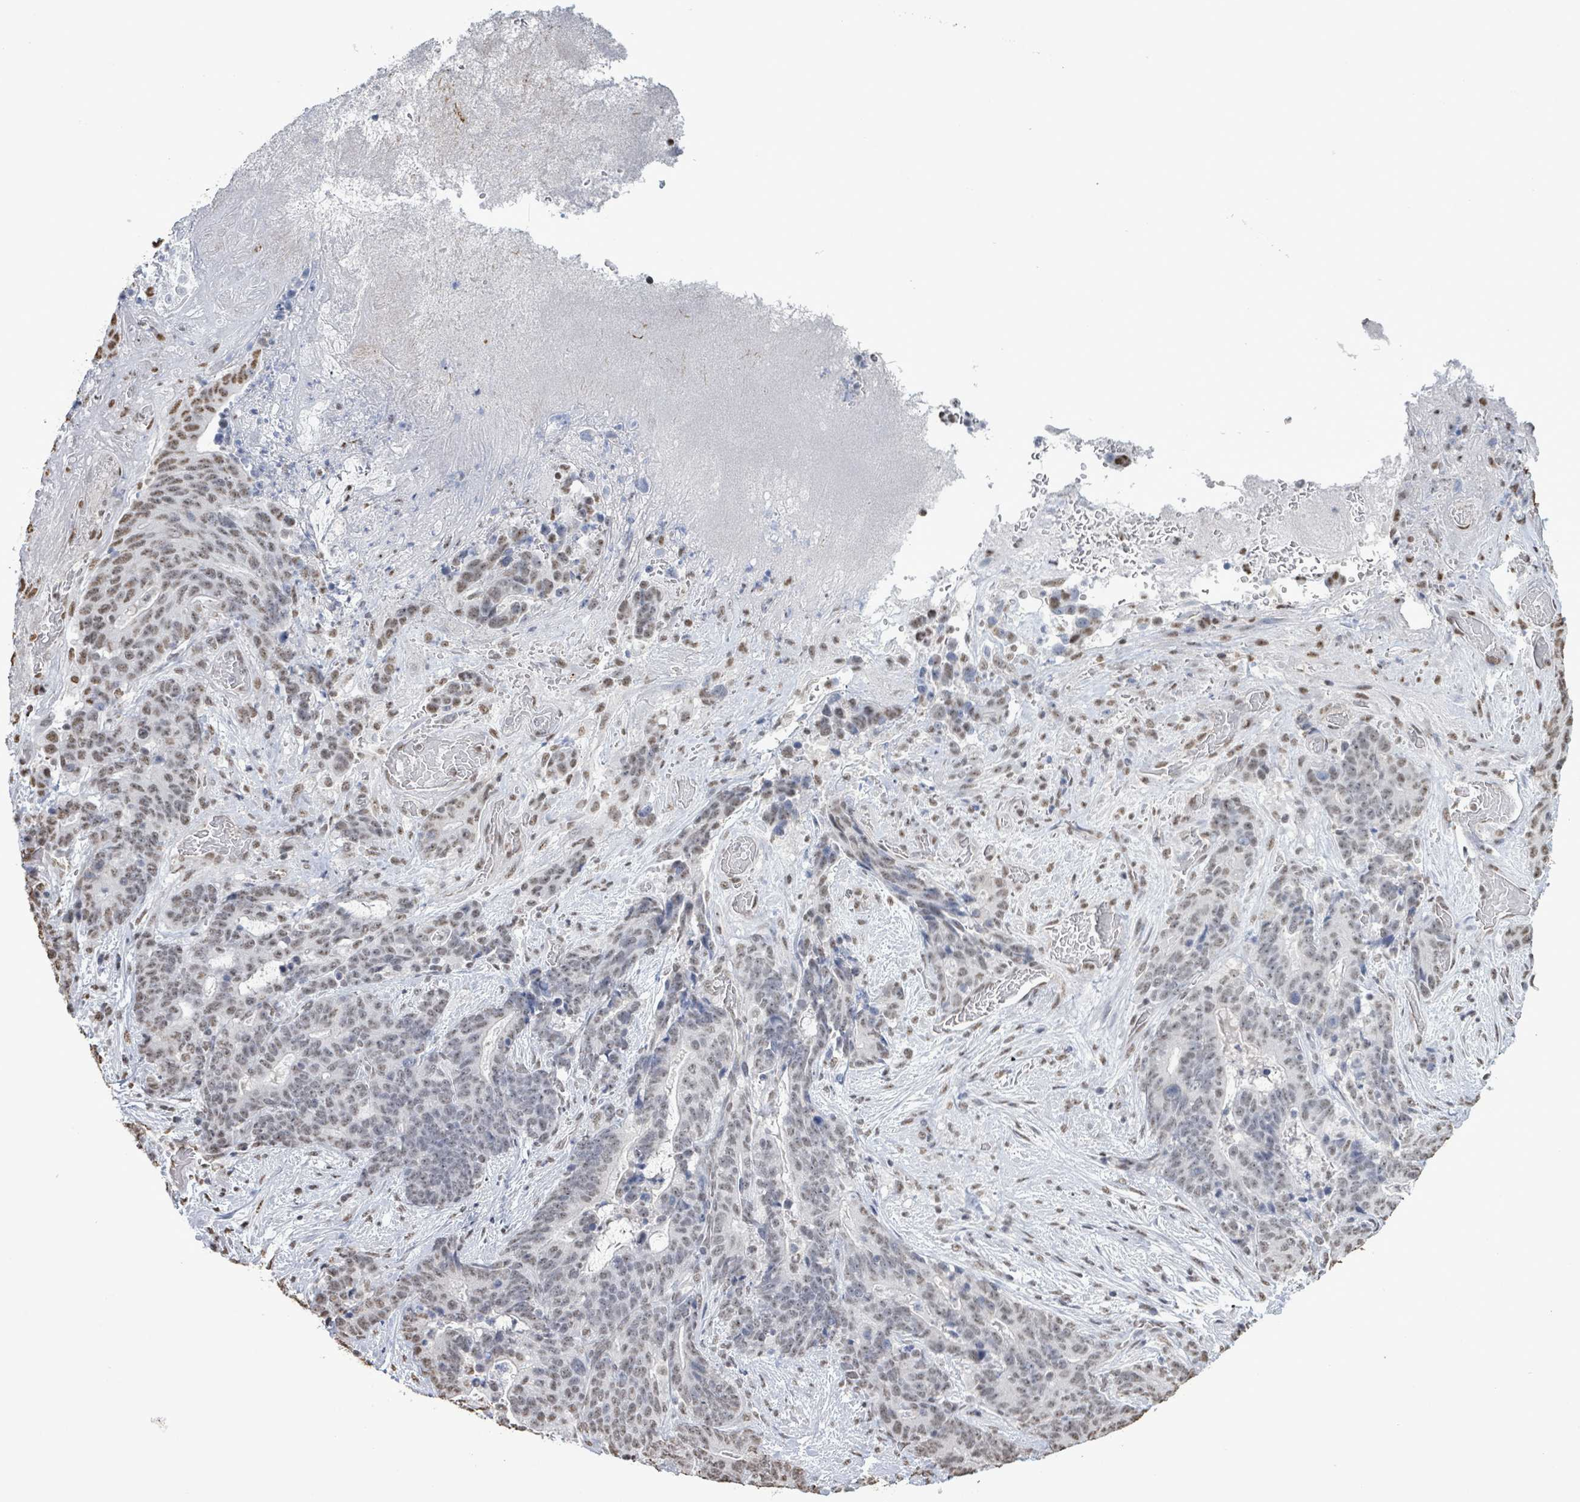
{"staining": {"intensity": "weak", "quantity": ">75%", "location": "nuclear"}, "tissue": "stomach cancer", "cell_type": "Tumor cells", "image_type": "cancer", "snomed": [{"axis": "morphology", "description": "Normal tissue, NOS"}, {"axis": "morphology", "description": "Adenocarcinoma, NOS"}, {"axis": "topography", "description": "Stomach"}], "caption": "Stomach cancer (adenocarcinoma) stained for a protein (brown) displays weak nuclear positive positivity in about >75% of tumor cells.", "gene": "SAMD14", "patient": {"sex": "female", "age": 64}}